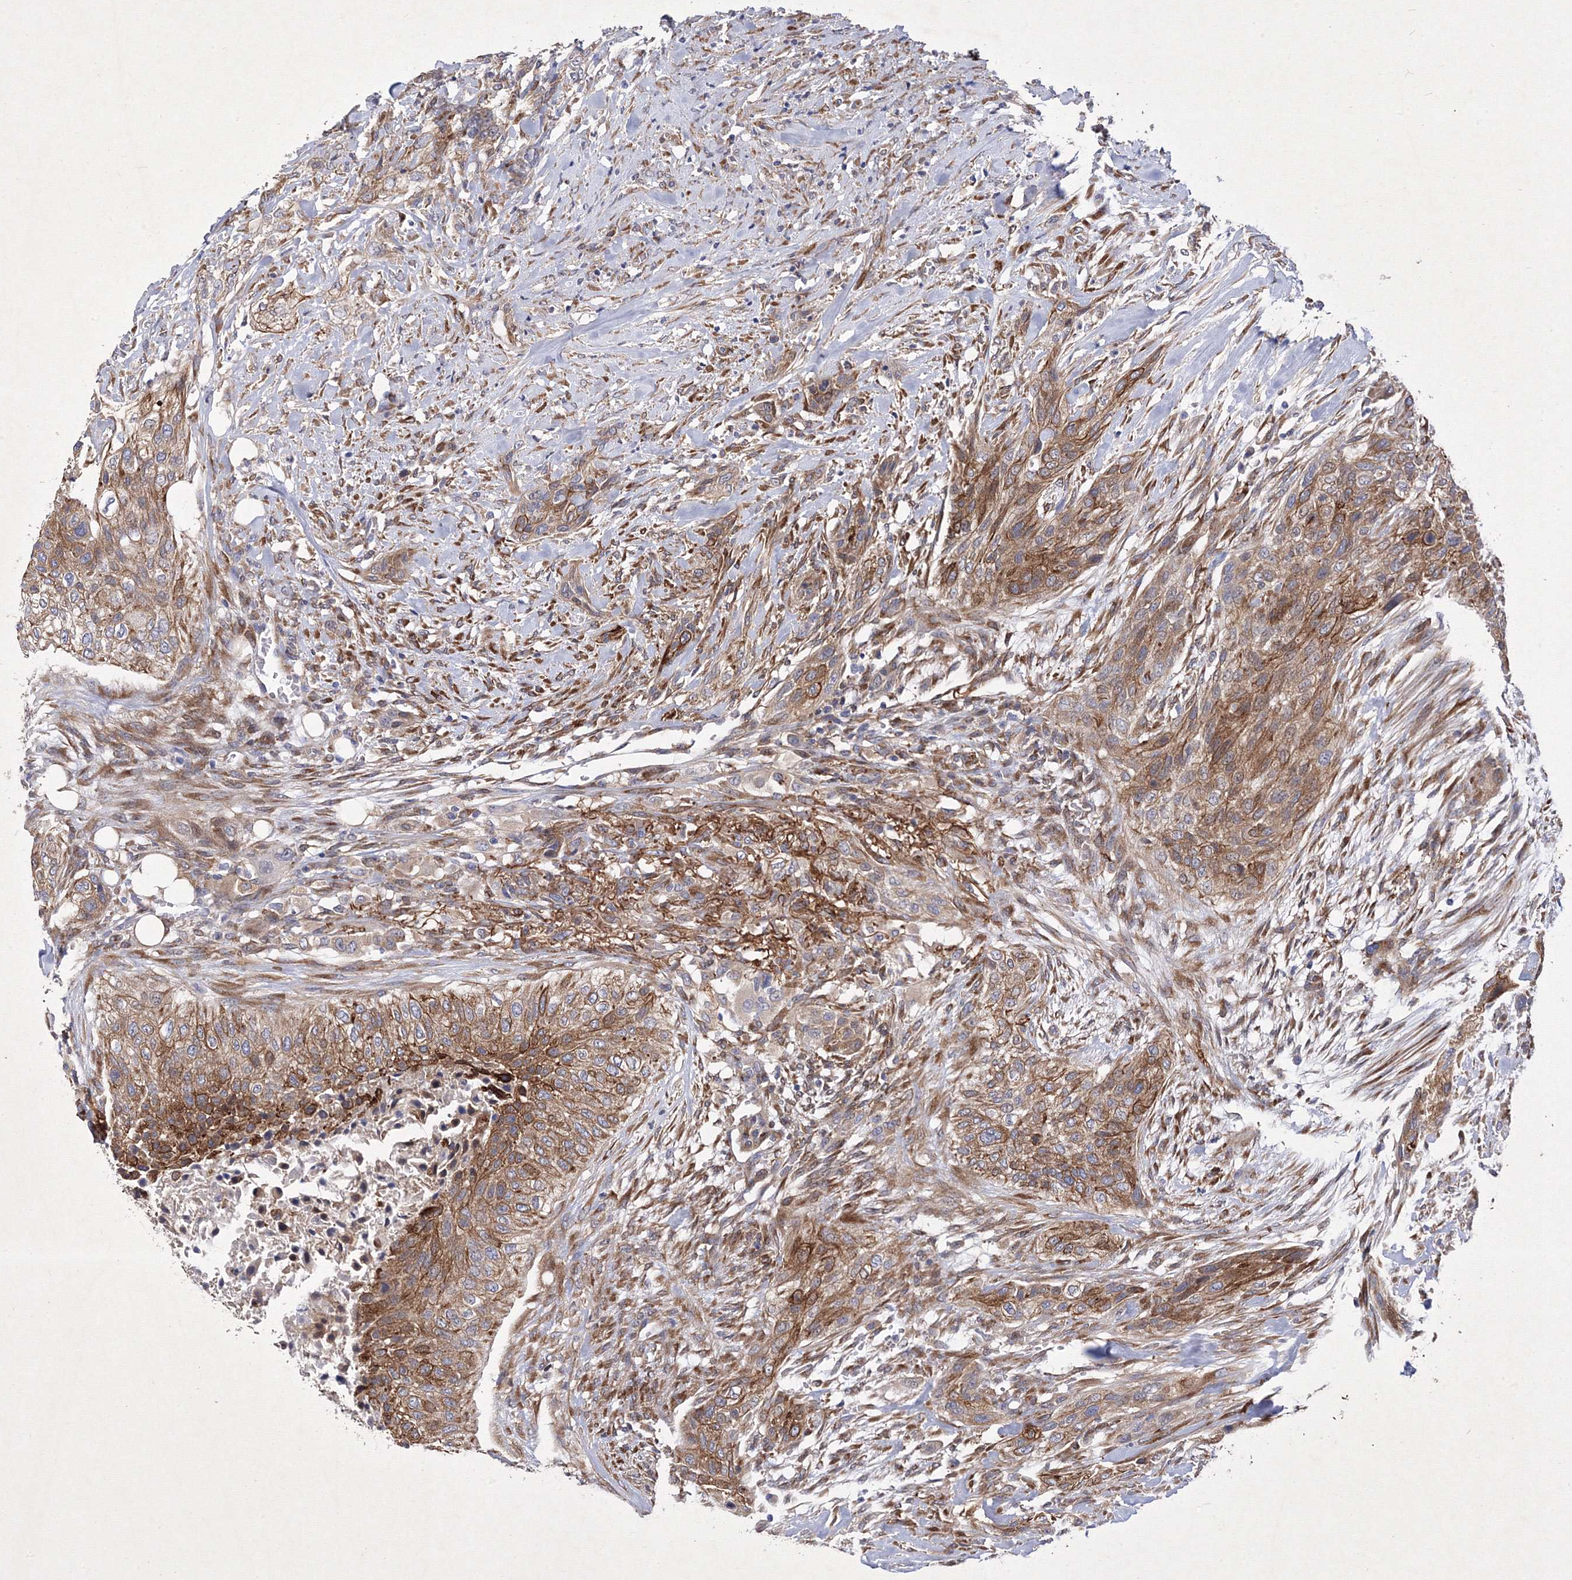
{"staining": {"intensity": "moderate", "quantity": ">75%", "location": "cytoplasmic/membranous"}, "tissue": "urothelial cancer", "cell_type": "Tumor cells", "image_type": "cancer", "snomed": [{"axis": "morphology", "description": "Urothelial carcinoma, High grade"}, {"axis": "topography", "description": "Urinary bladder"}], "caption": "Approximately >75% of tumor cells in human urothelial cancer reveal moderate cytoplasmic/membranous protein staining as visualized by brown immunohistochemical staining.", "gene": "SNX18", "patient": {"sex": "male", "age": 35}}